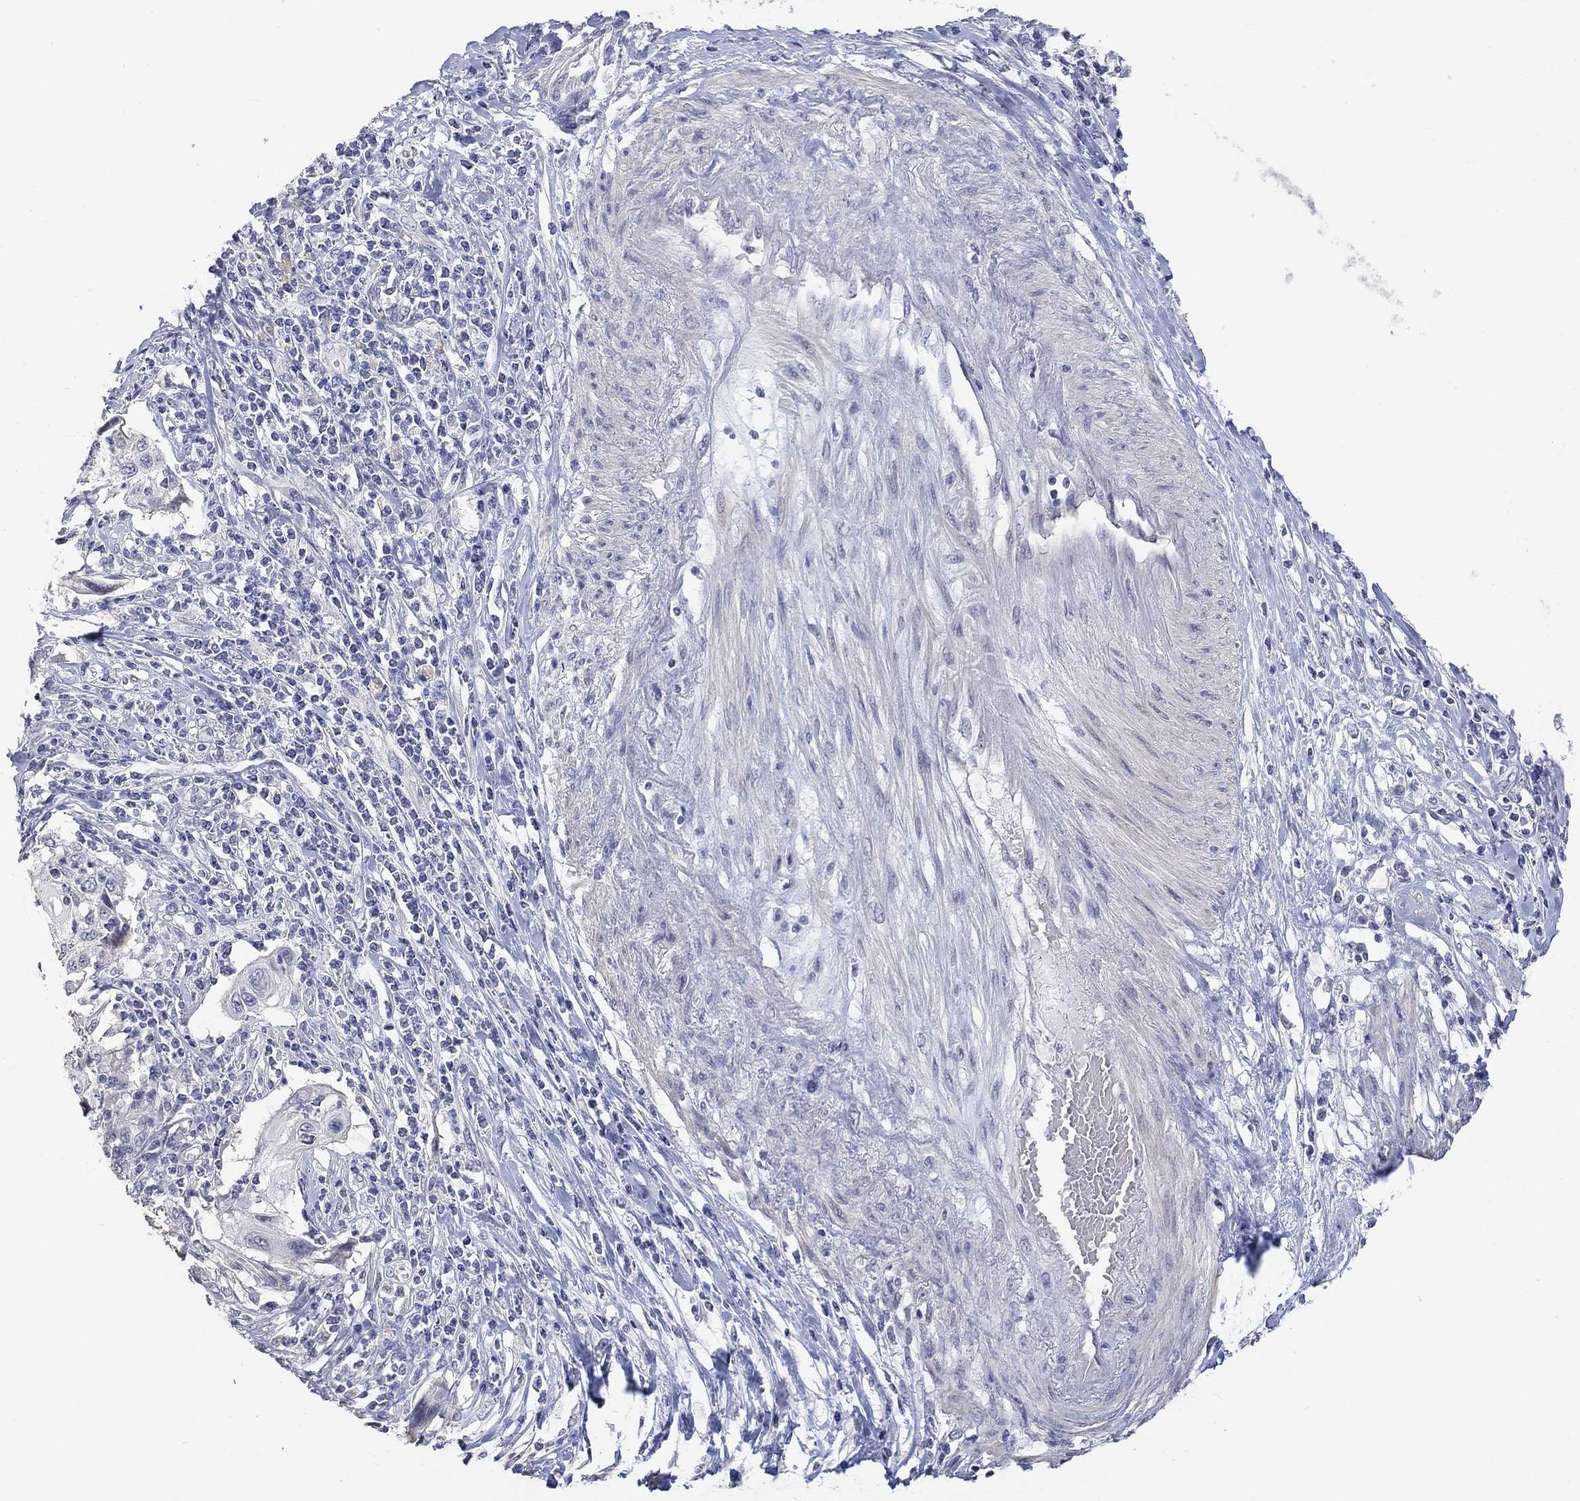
{"staining": {"intensity": "negative", "quantity": "none", "location": "none"}, "tissue": "cervical cancer", "cell_type": "Tumor cells", "image_type": "cancer", "snomed": [{"axis": "morphology", "description": "Squamous cell carcinoma, NOS"}, {"axis": "topography", "description": "Cervix"}], "caption": "Tumor cells are negative for protein expression in human cervical cancer (squamous cell carcinoma).", "gene": "PNMA5", "patient": {"sex": "female", "age": 70}}